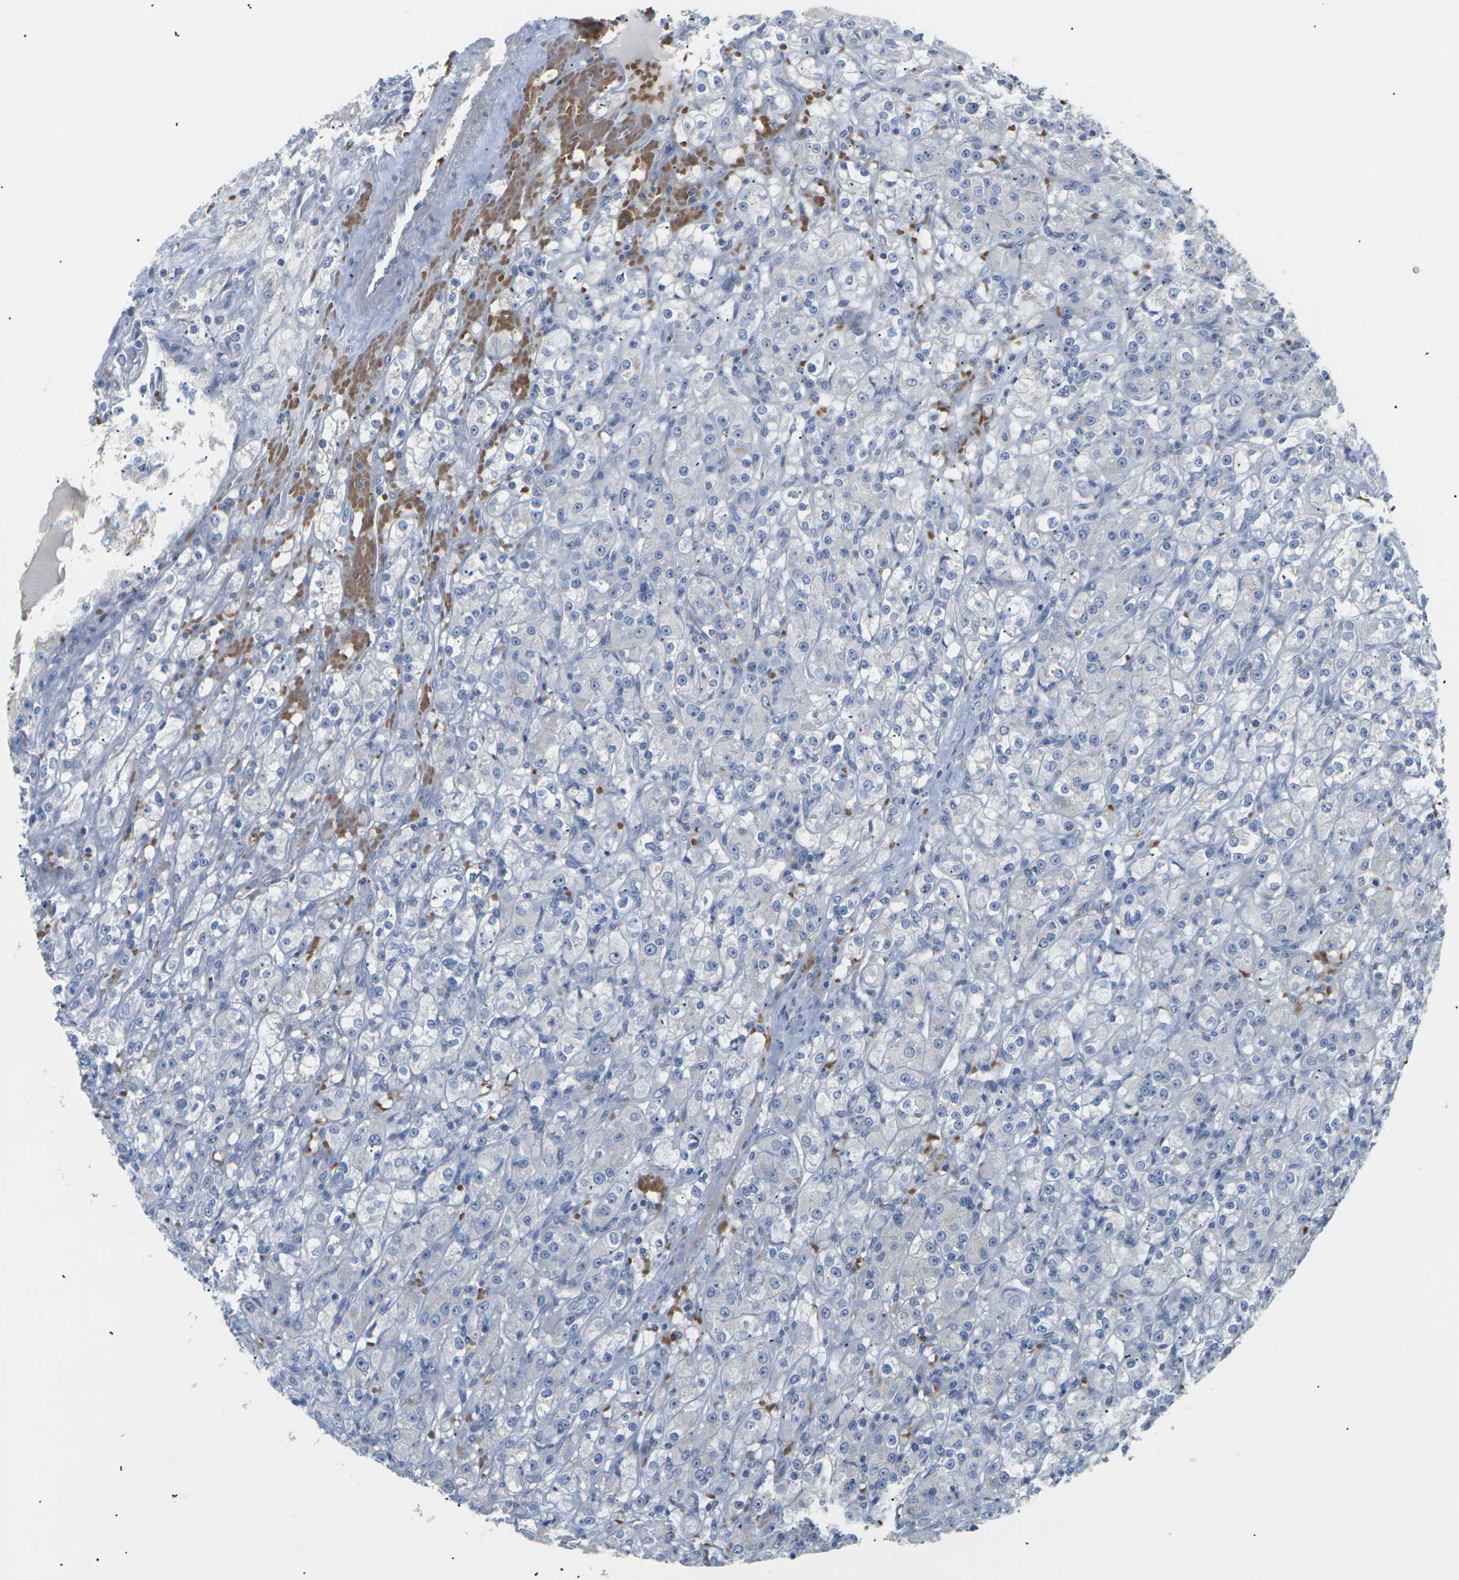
{"staining": {"intensity": "negative", "quantity": "none", "location": "none"}, "tissue": "renal cancer", "cell_type": "Tumor cells", "image_type": "cancer", "snomed": [{"axis": "morphology", "description": "Normal tissue, NOS"}, {"axis": "morphology", "description": "Adenocarcinoma, NOS"}, {"axis": "topography", "description": "Kidney"}], "caption": "Immunohistochemistry (IHC) histopathology image of neoplastic tissue: human adenocarcinoma (renal) stained with DAB displays no significant protein expression in tumor cells. (Immunohistochemistry (IHC), brightfield microscopy, high magnification).", "gene": "TMCO4", "patient": {"sex": "male", "age": 61}}